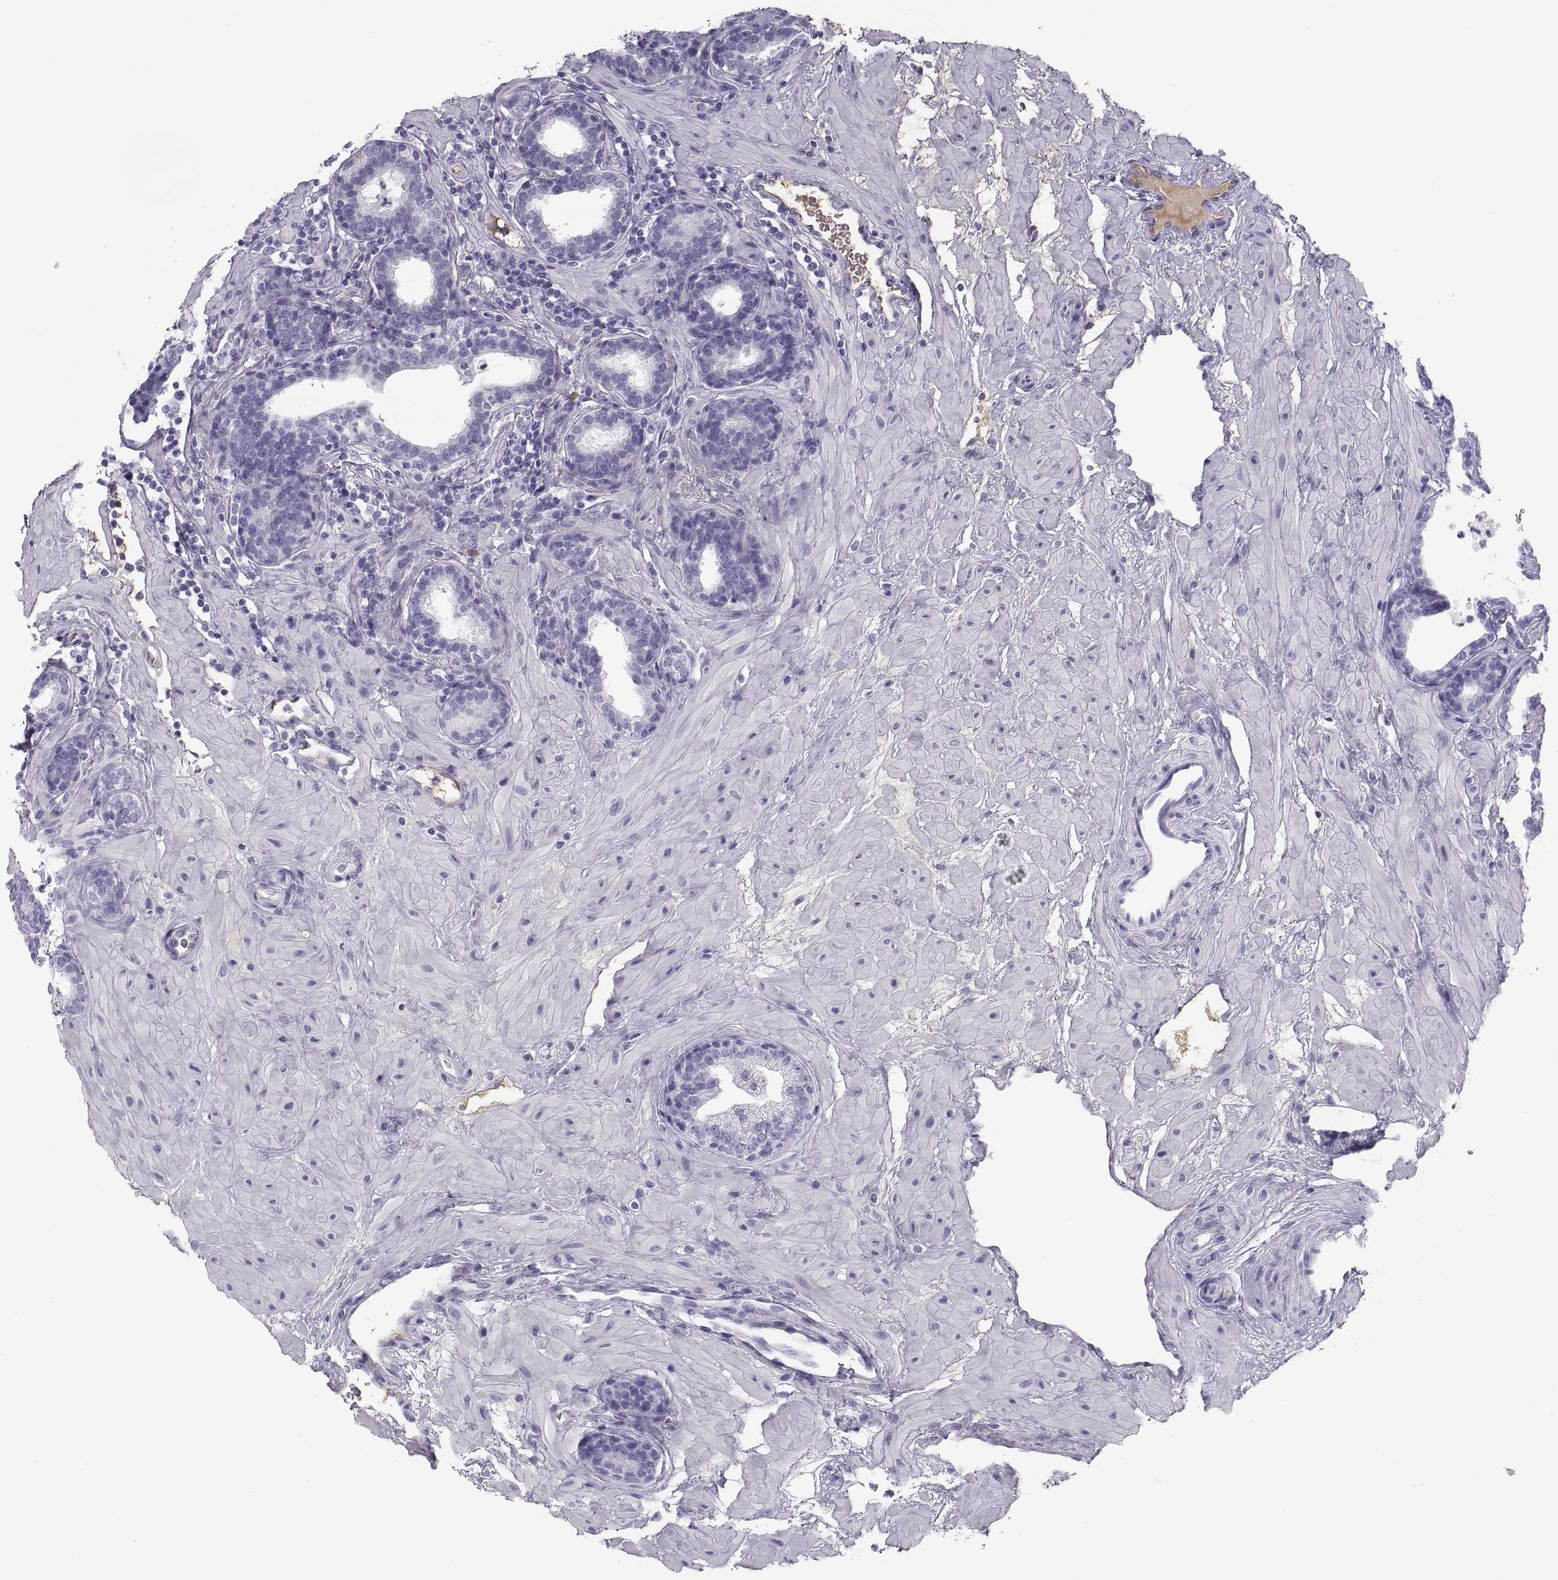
{"staining": {"intensity": "negative", "quantity": "none", "location": "none"}, "tissue": "prostate", "cell_type": "Glandular cells", "image_type": "normal", "snomed": [{"axis": "morphology", "description": "Normal tissue, NOS"}, {"axis": "topography", "description": "Prostate"}], "caption": "This is an immunohistochemistry histopathology image of unremarkable human prostate. There is no expression in glandular cells.", "gene": "MAGEB2", "patient": {"sex": "male", "age": 37}}